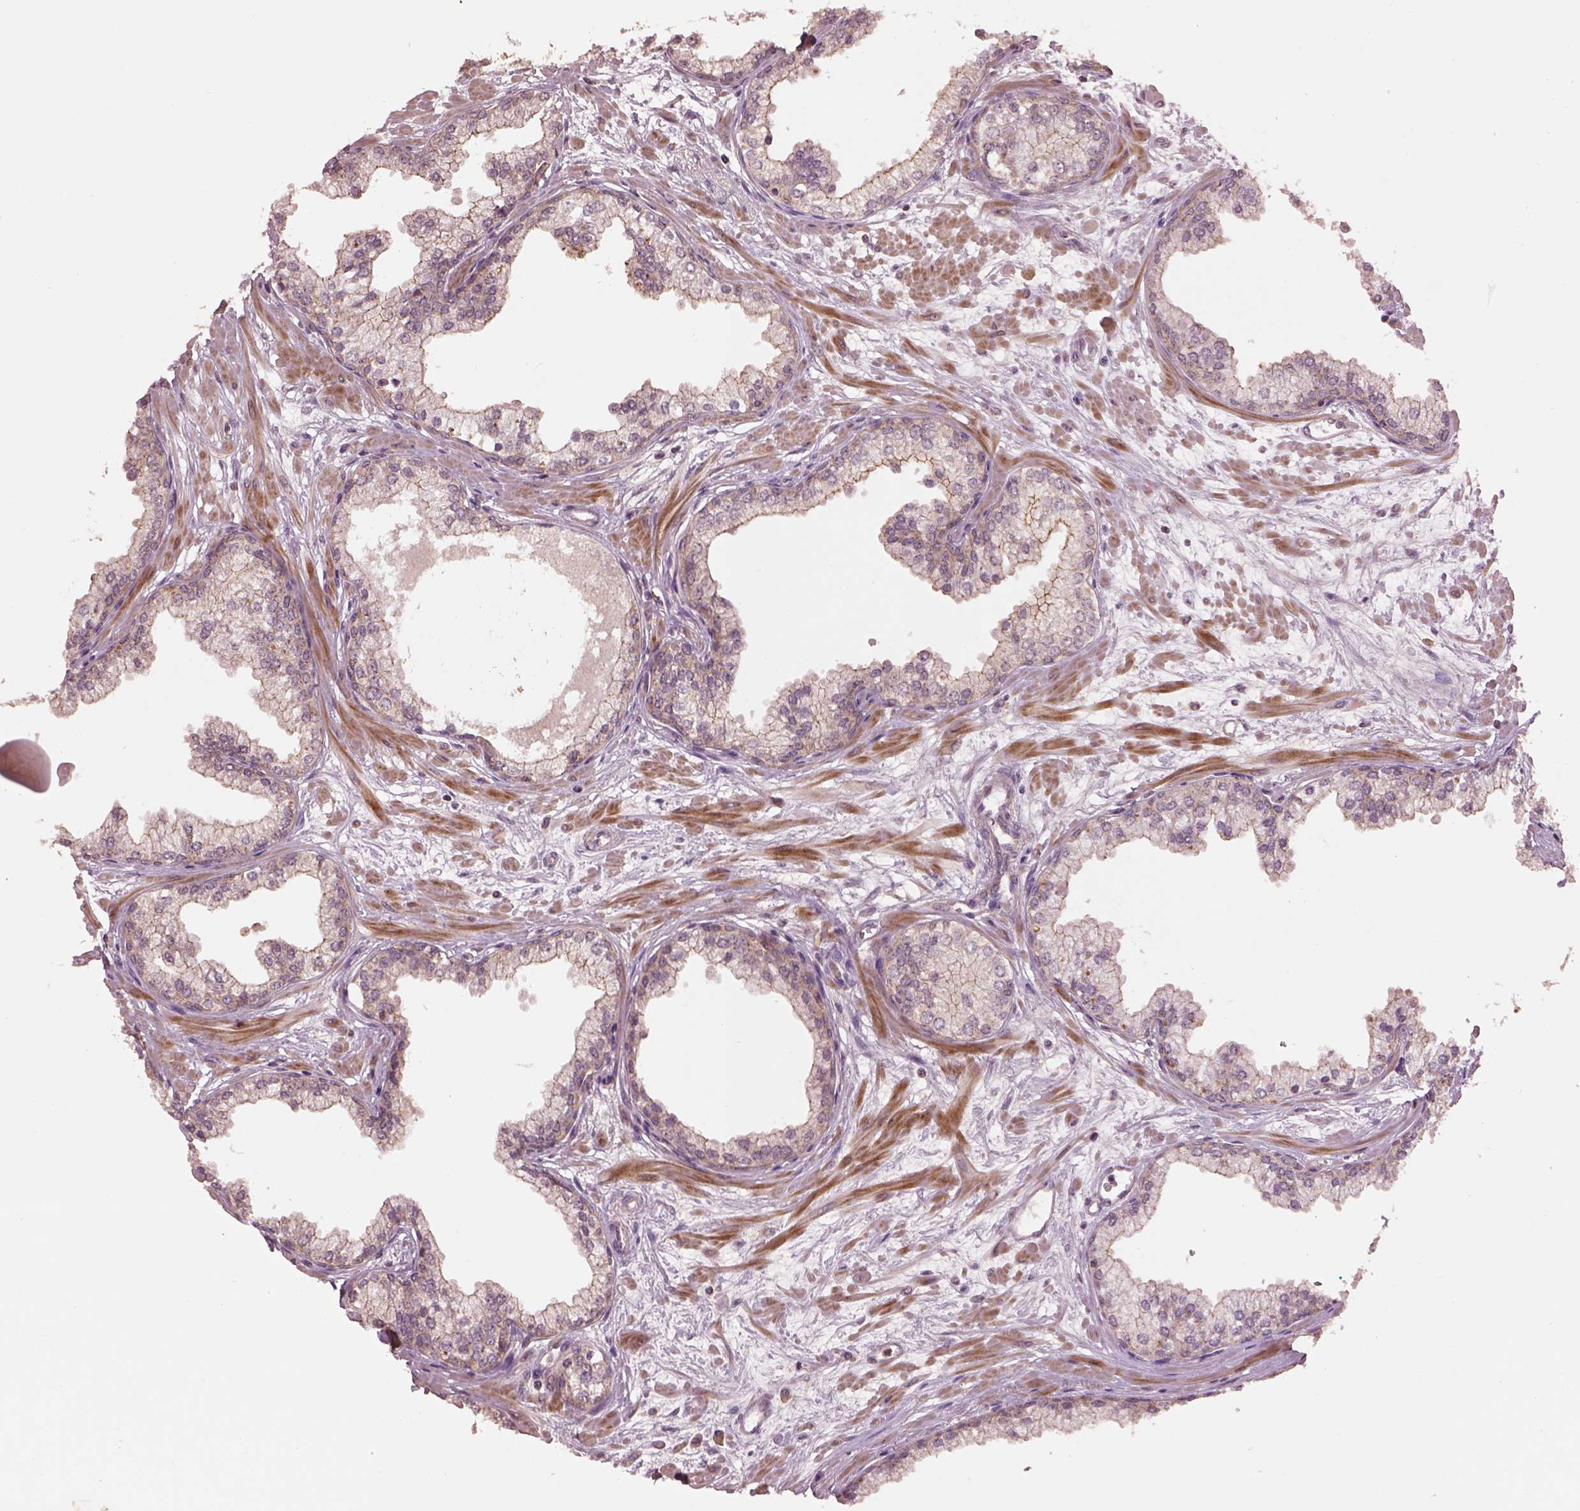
{"staining": {"intensity": "weak", "quantity": "<25%", "location": "cytoplasmic/membranous"}, "tissue": "prostate", "cell_type": "Glandular cells", "image_type": "normal", "snomed": [{"axis": "morphology", "description": "Normal tissue, NOS"}, {"axis": "topography", "description": "Prostate"}, {"axis": "topography", "description": "Peripheral nerve tissue"}], "caption": "Glandular cells show no significant staining in benign prostate.", "gene": "MTHFS", "patient": {"sex": "male", "age": 61}}